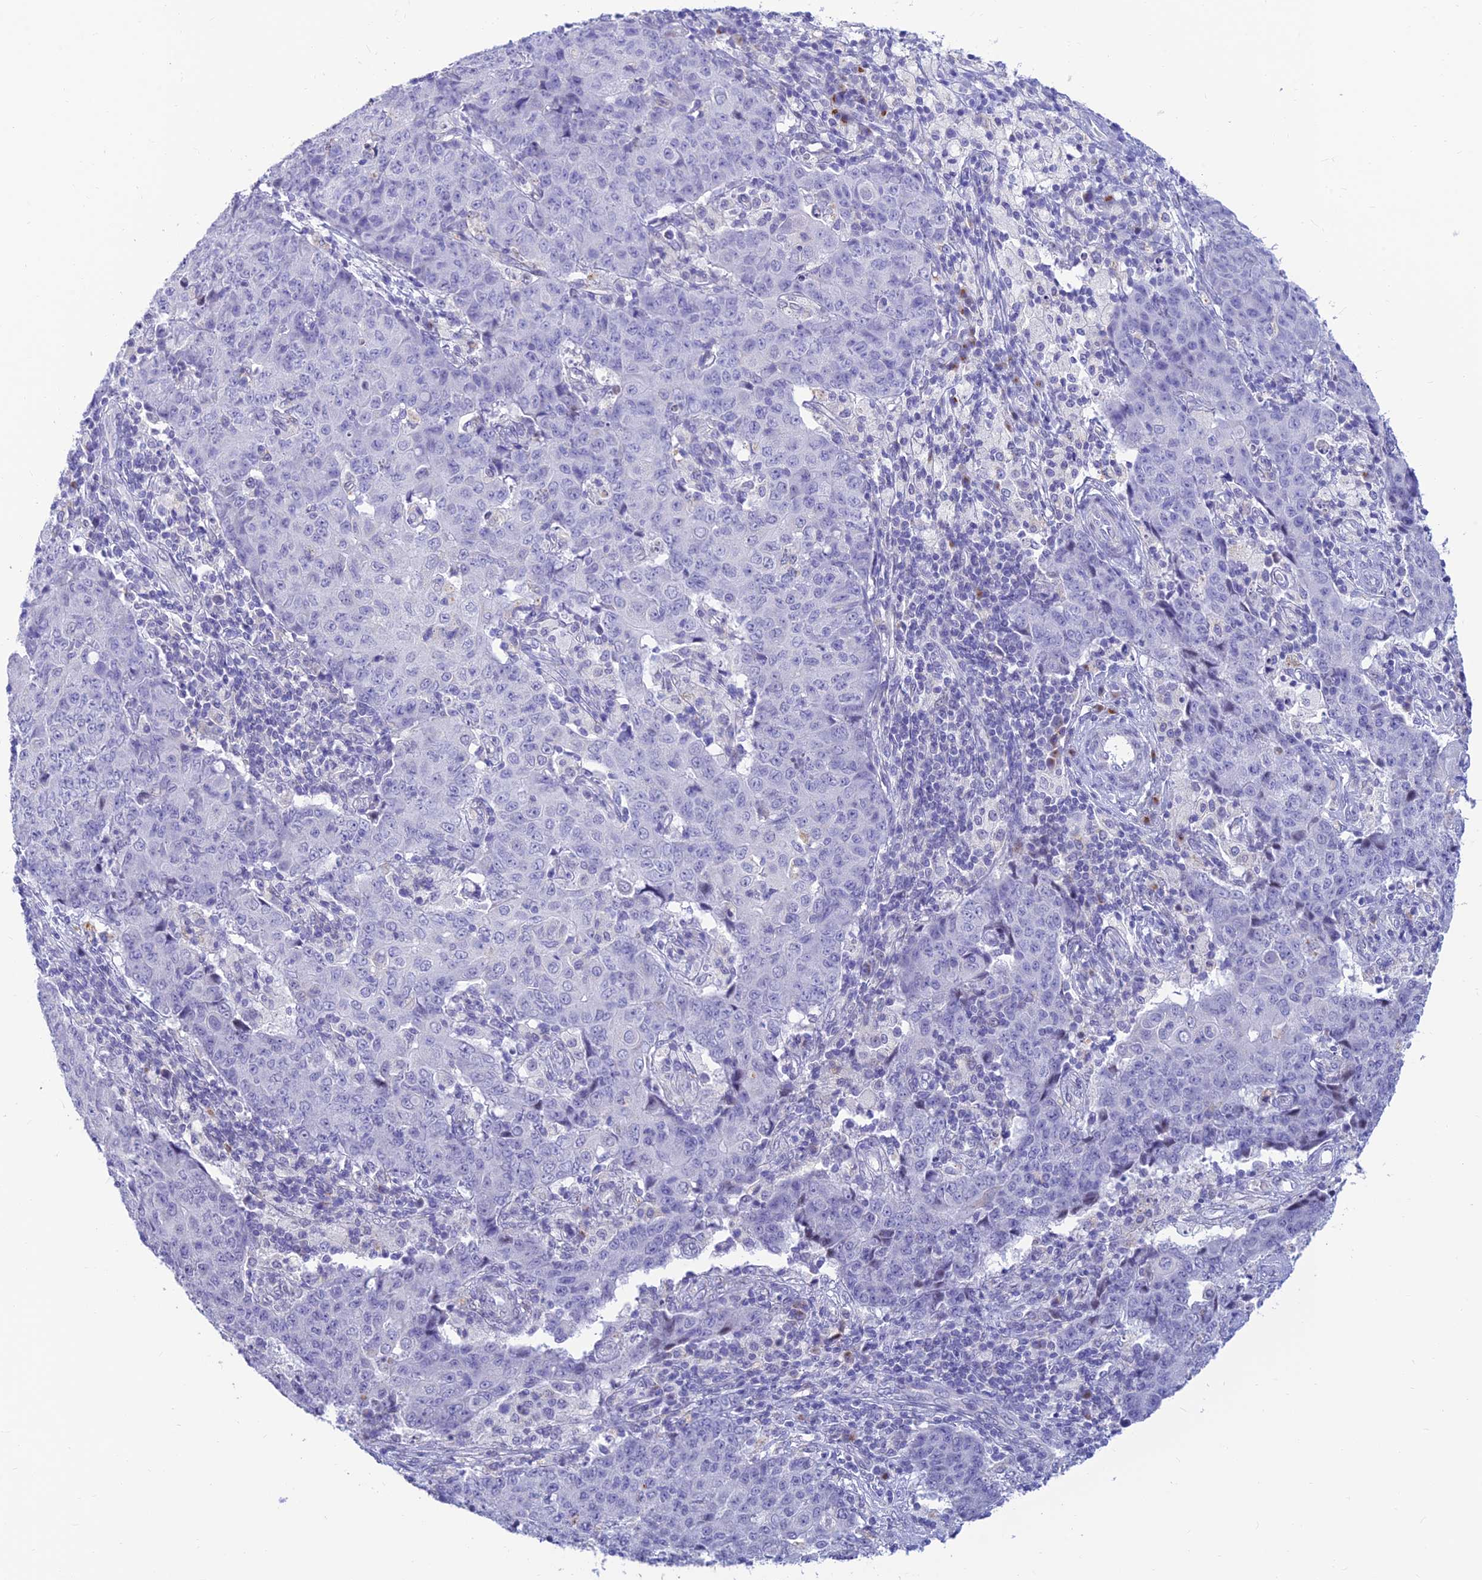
{"staining": {"intensity": "negative", "quantity": "none", "location": "none"}, "tissue": "ovarian cancer", "cell_type": "Tumor cells", "image_type": "cancer", "snomed": [{"axis": "morphology", "description": "Carcinoma, endometroid"}, {"axis": "topography", "description": "Ovary"}], "caption": "Tumor cells show no significant protein positivity in endometroid carcinoma (ovarian).", "gene": "INKA1", "patient": {"sex": "female", "age": 42}}